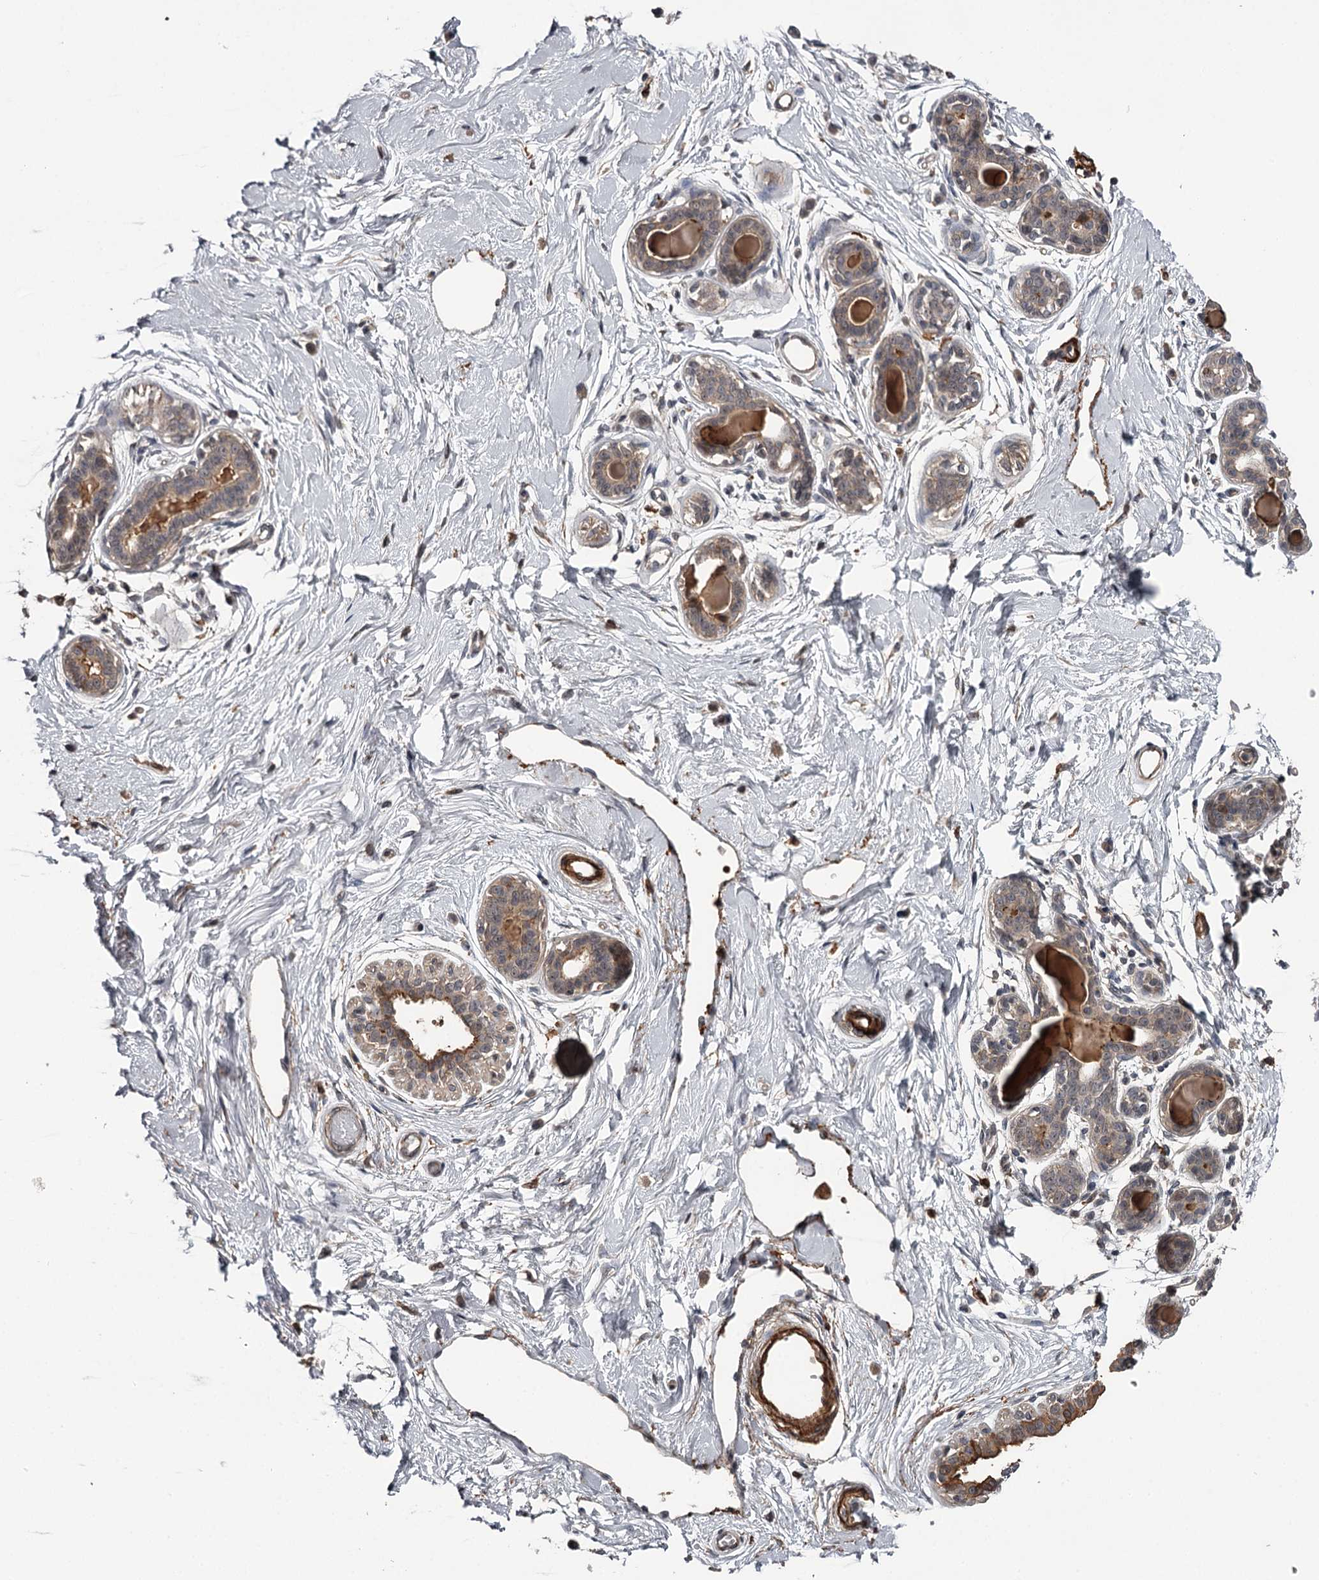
{"staining": {"intensity": "weak", "quantity": "25%-75%", "location": "cytoplasmic/membranous"}, "tissue": "breast", "cell_type": "Adipocytes", "image_type": "normal", "snomed": [{"axis": "morphology", "description": "Normal tissue, NOS"}, {"axis": "topography", "description": "Breast"}], "caption": "A brown stain shows weak cytoplasmic/membranous staining of a protein in adipocytes of unremarkable human breast. The protein of interest is shown in brown color, while the nuclei are stained blue.", "gene": "CWF19L2", "patient": {"sex": "female", "age": 45}}